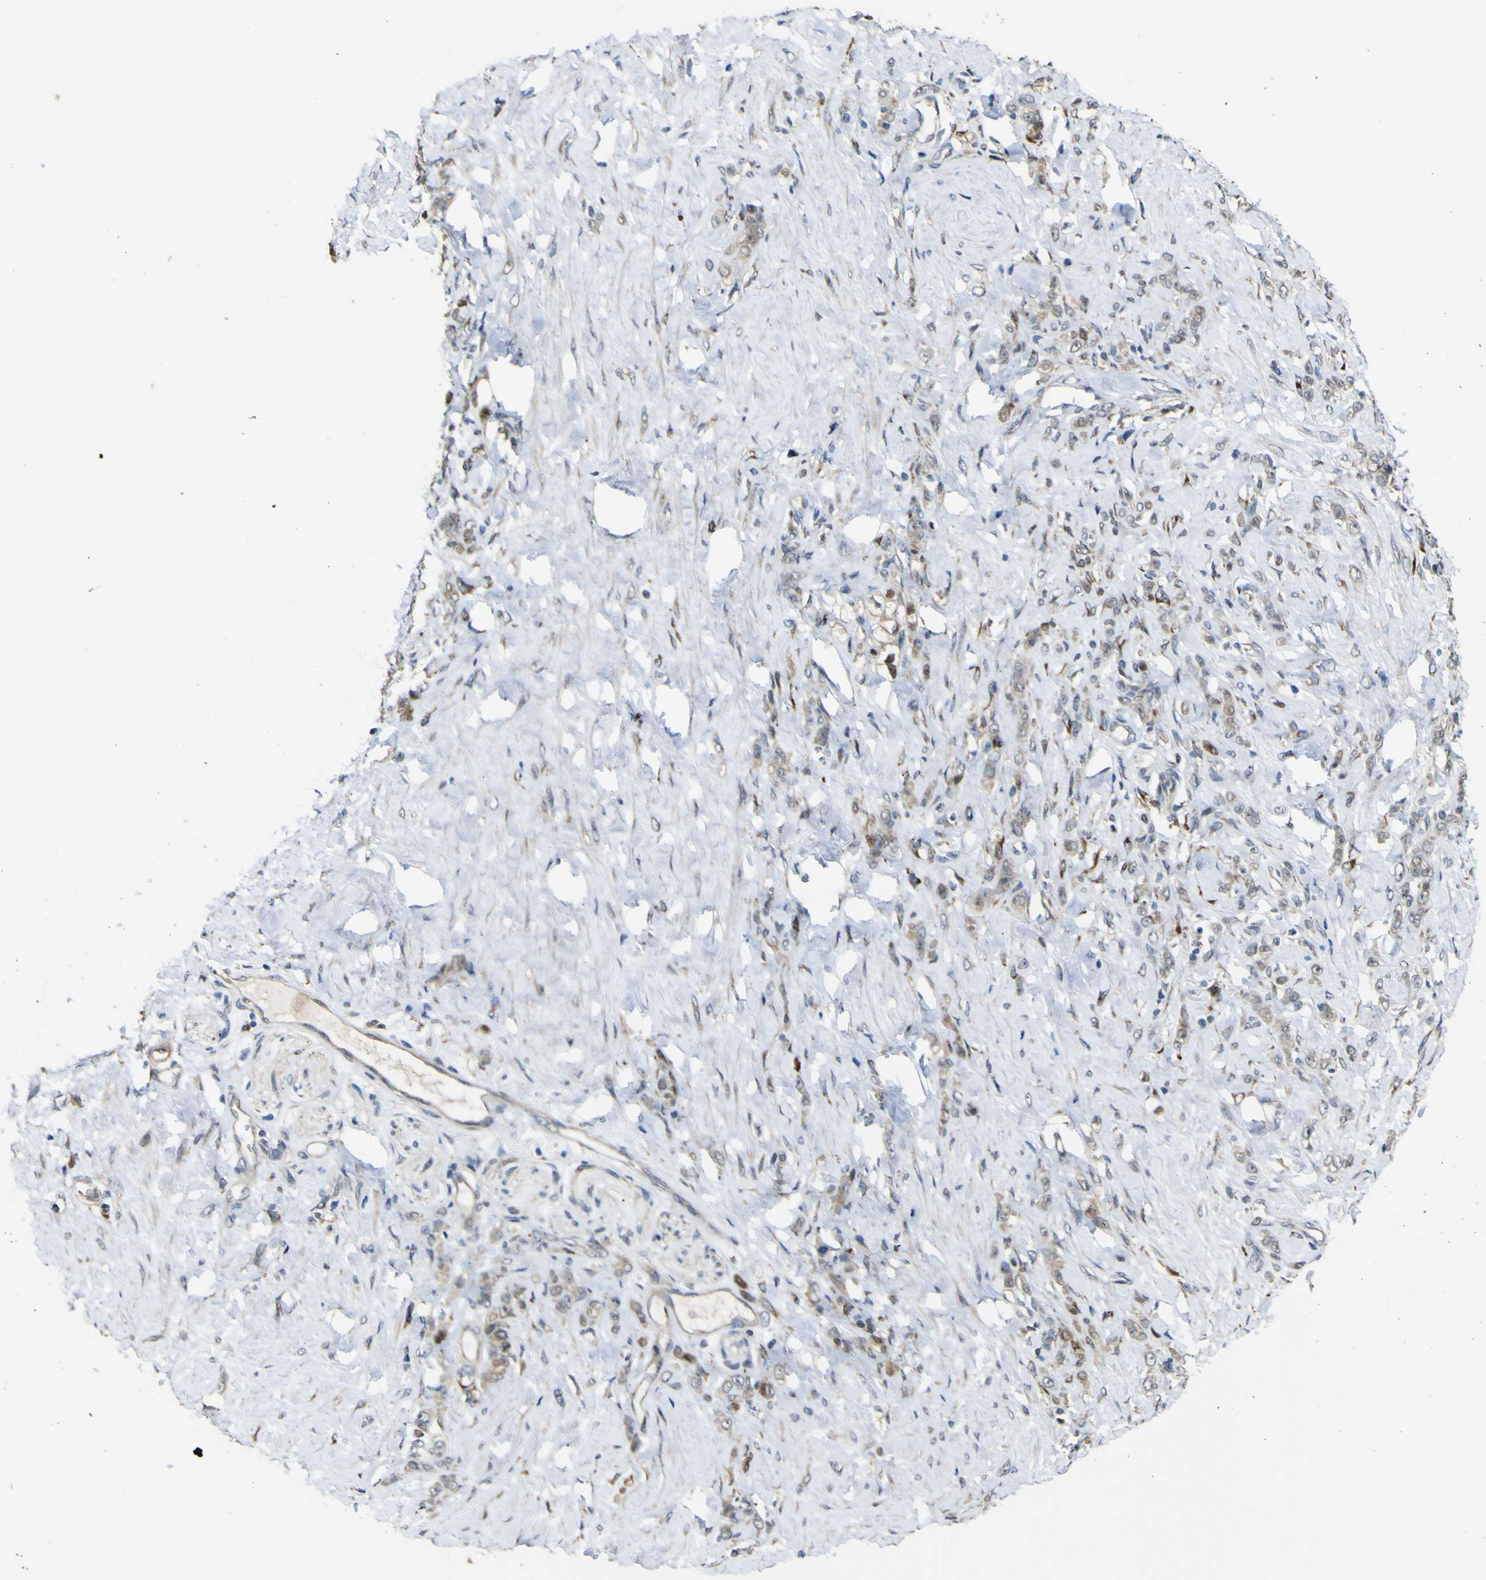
{"staining": {"intensity": "weak", "quantity": ">75%", "location": "cytoplasmic/membranous"}, "tissue": "stomach cancer", "cell_type": "Tumor cells", "image_type": "cancer", "snomed": [{"axis": "morphology", "description": "Adenocarcinoma, NOS"}, {"axis": "topography", "description": "Stomach"}], "caption": "Immunohistochemical staining of stomach adenocarcinoma demonstrates weak cytoplasmic/membranous protein positivity in about >75% of tumor cells.", "gene": "LBHD1", "patient": {"sex": "male", "age": 82}}